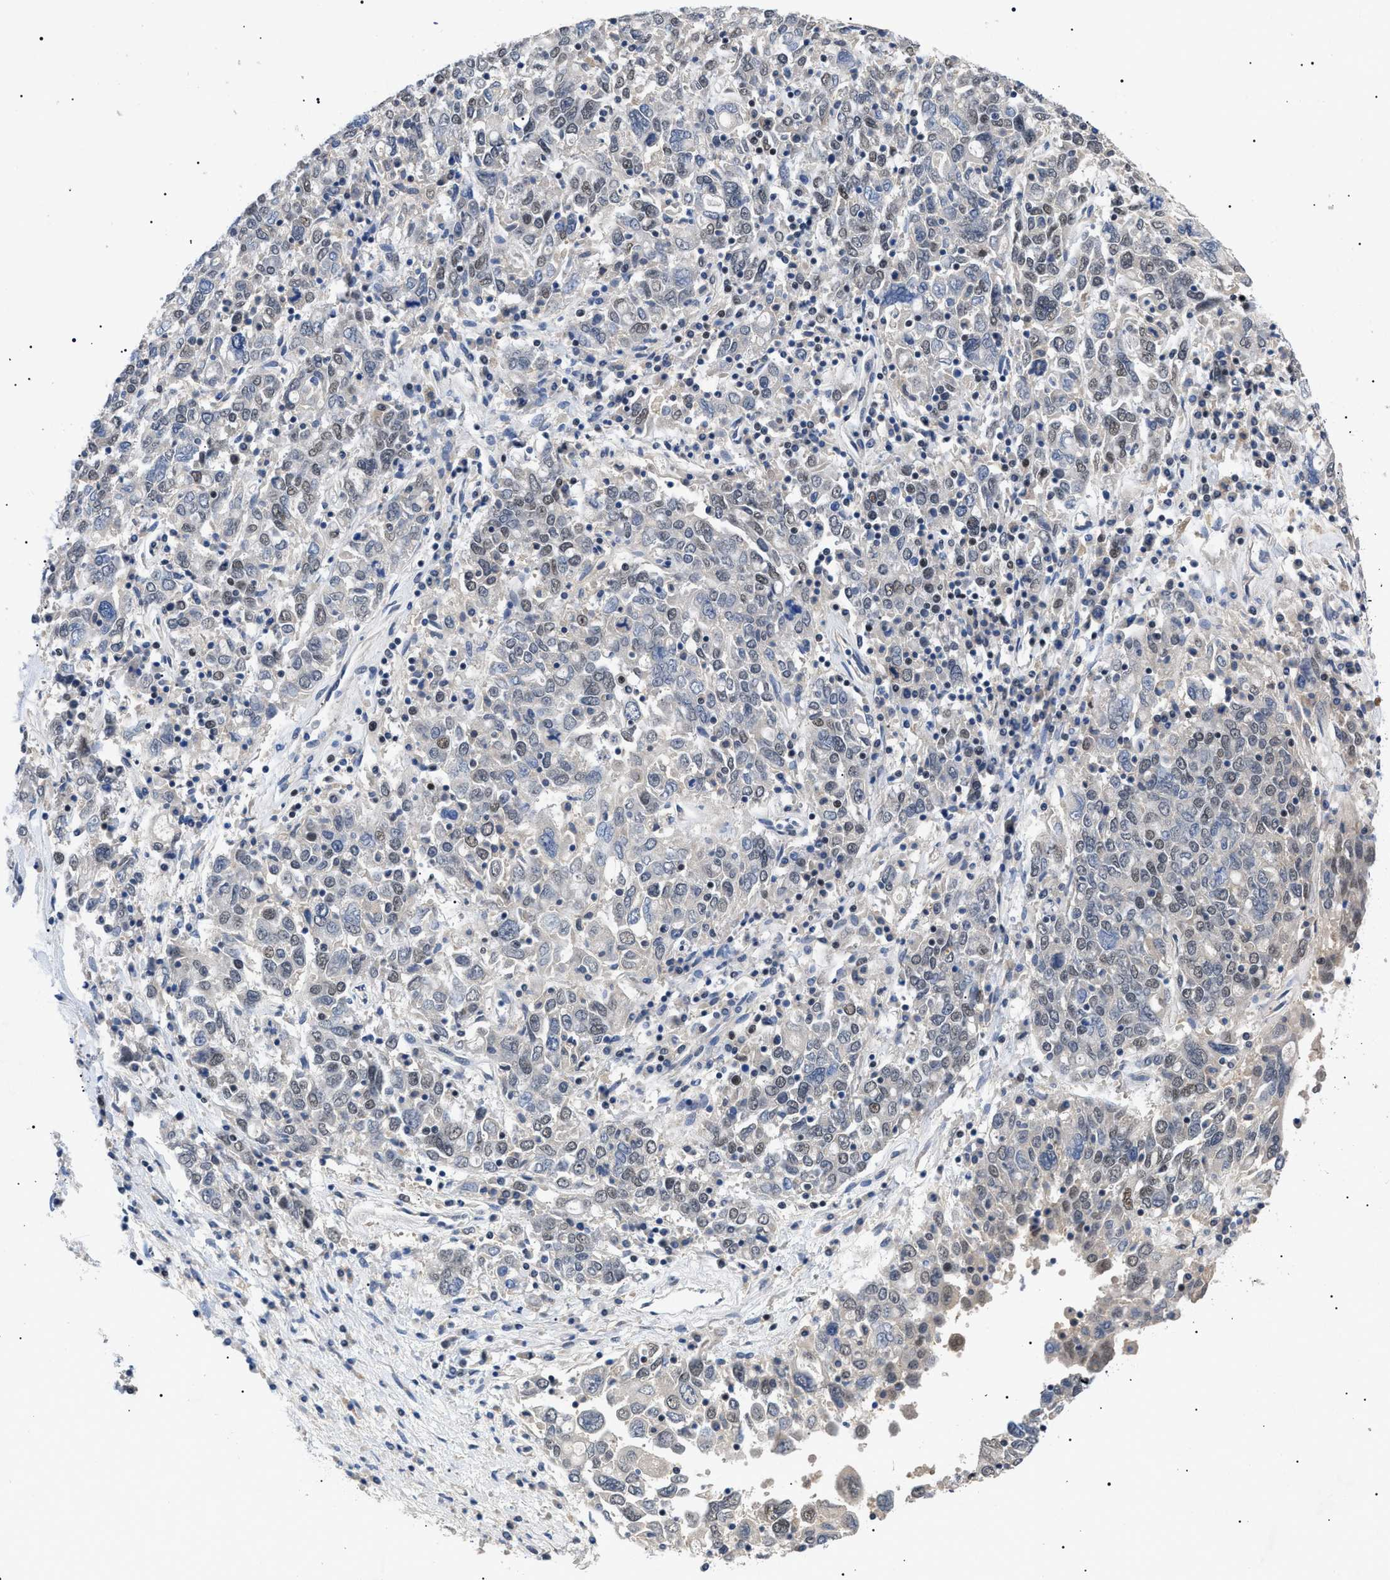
{"staining": {"intensity": "weak", "quantity": "<25%", "location": "nuclear"}, "tissue": "ovarian cancer", "cell_type": "Tumor cells", "image_type": "cancer", "snomed": [{"axis": "morphology", "description": "Carcinoma, endometroid"}, {"axis": "topography", "description": "Ovary"}], "caption": "Immunohistochemistry (IHC) histopathology image of ovarian endometroid carcinoma stained for a protein (brown), which exhibits no staining in tumor cells.", "gene": "GARRE1", "patient": {"sex": "female", "age": 62}}